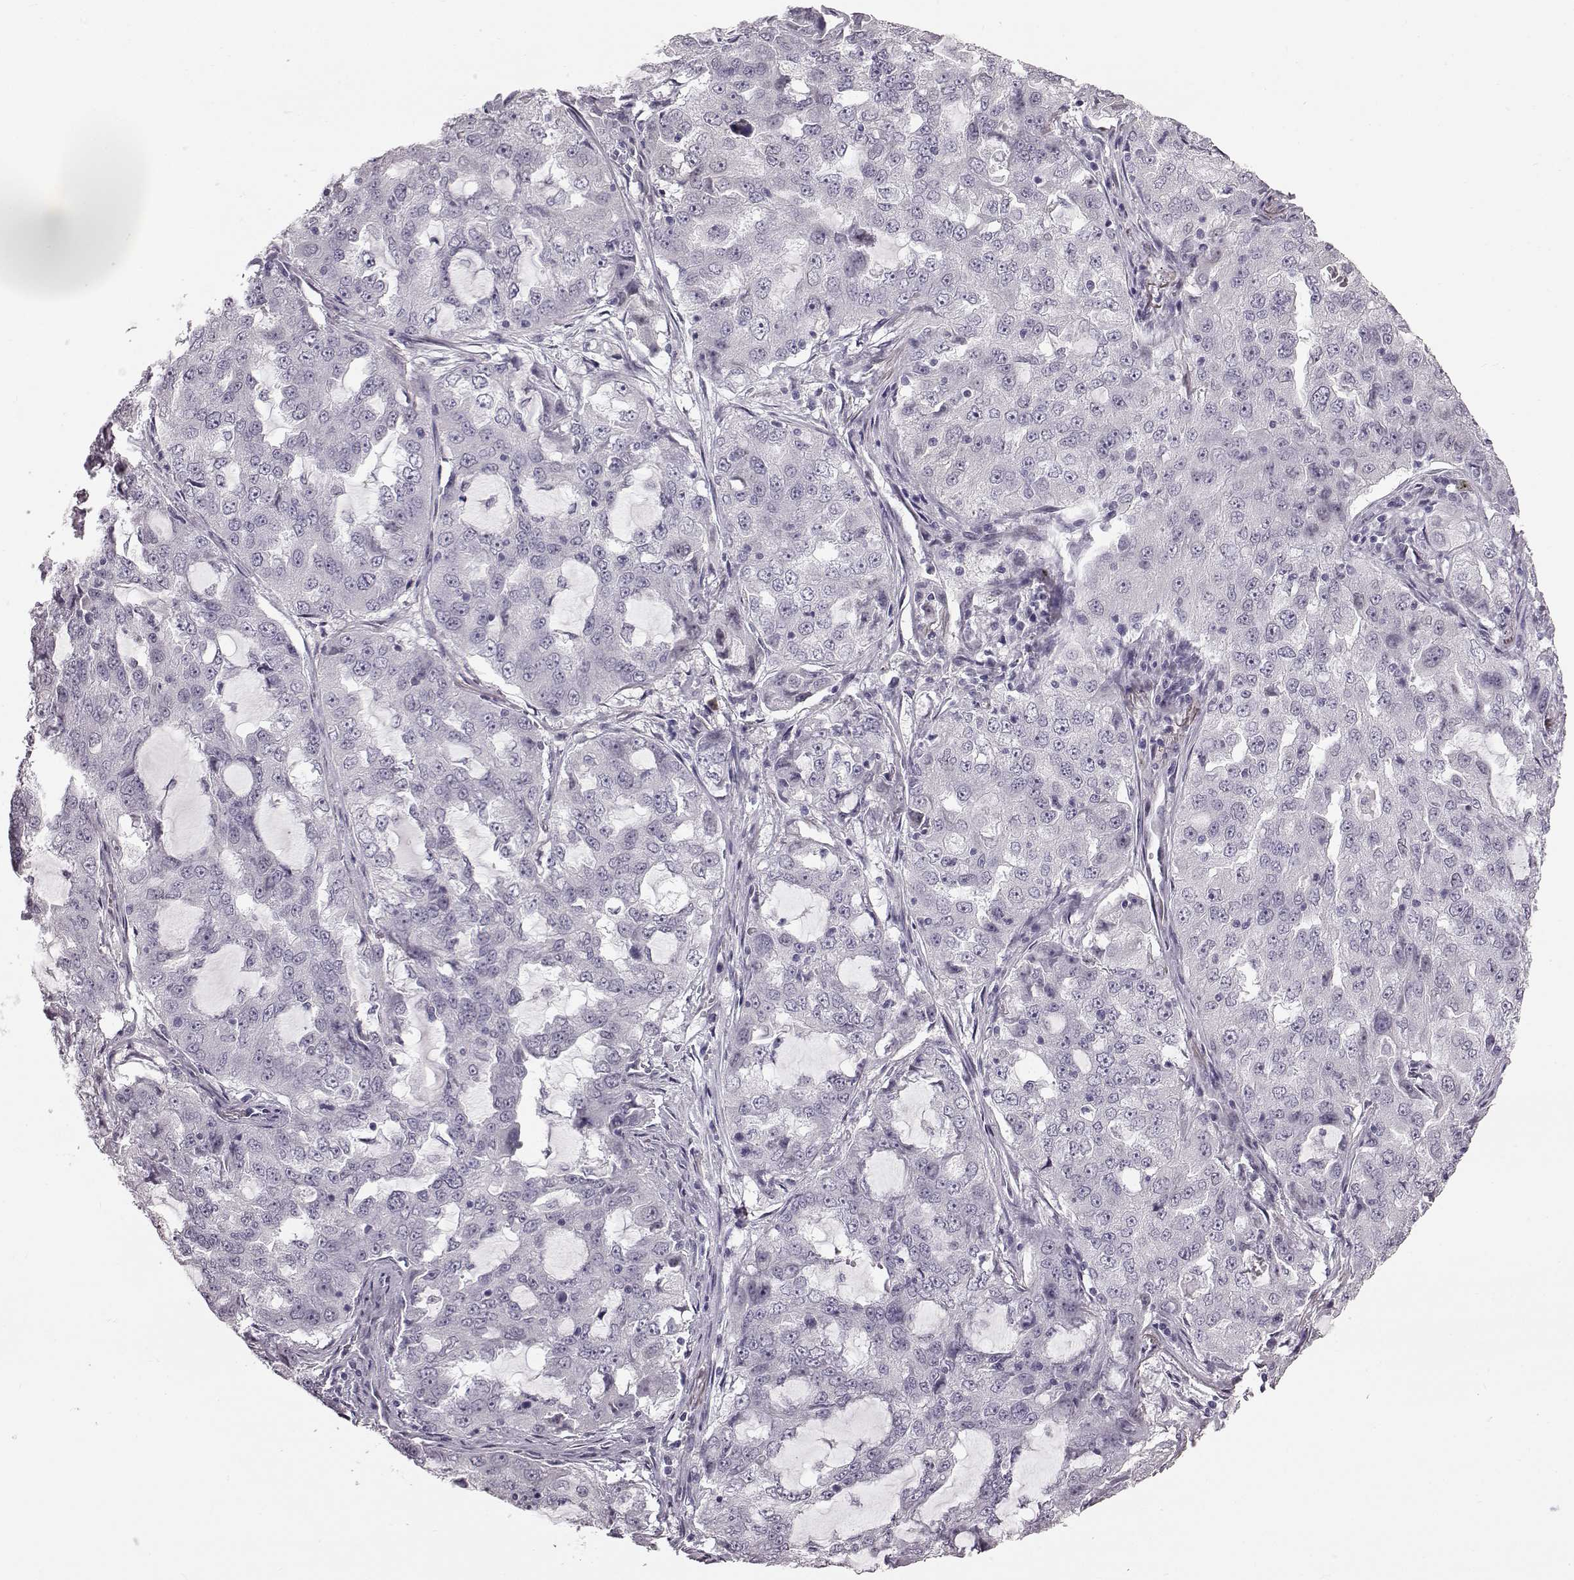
{"staining": {"intensity": "negative", "quantity": "none", "location": "none"}, "tissue": "lung cancer", "cell_type": "Tumor cells", "image_type": "cancer", "snomed": [{"axis": "morphology", "description": "Adenocarcinoma, NOS"}, {"axis": "topography", "description": "Lung"}], "caption": "Immunohistochemical staining of human lung adenocarcinoma displays no significant staining in tumor cells.", "gene": "TCHHL1", "patient": {"sex": "female", "age": 61}}